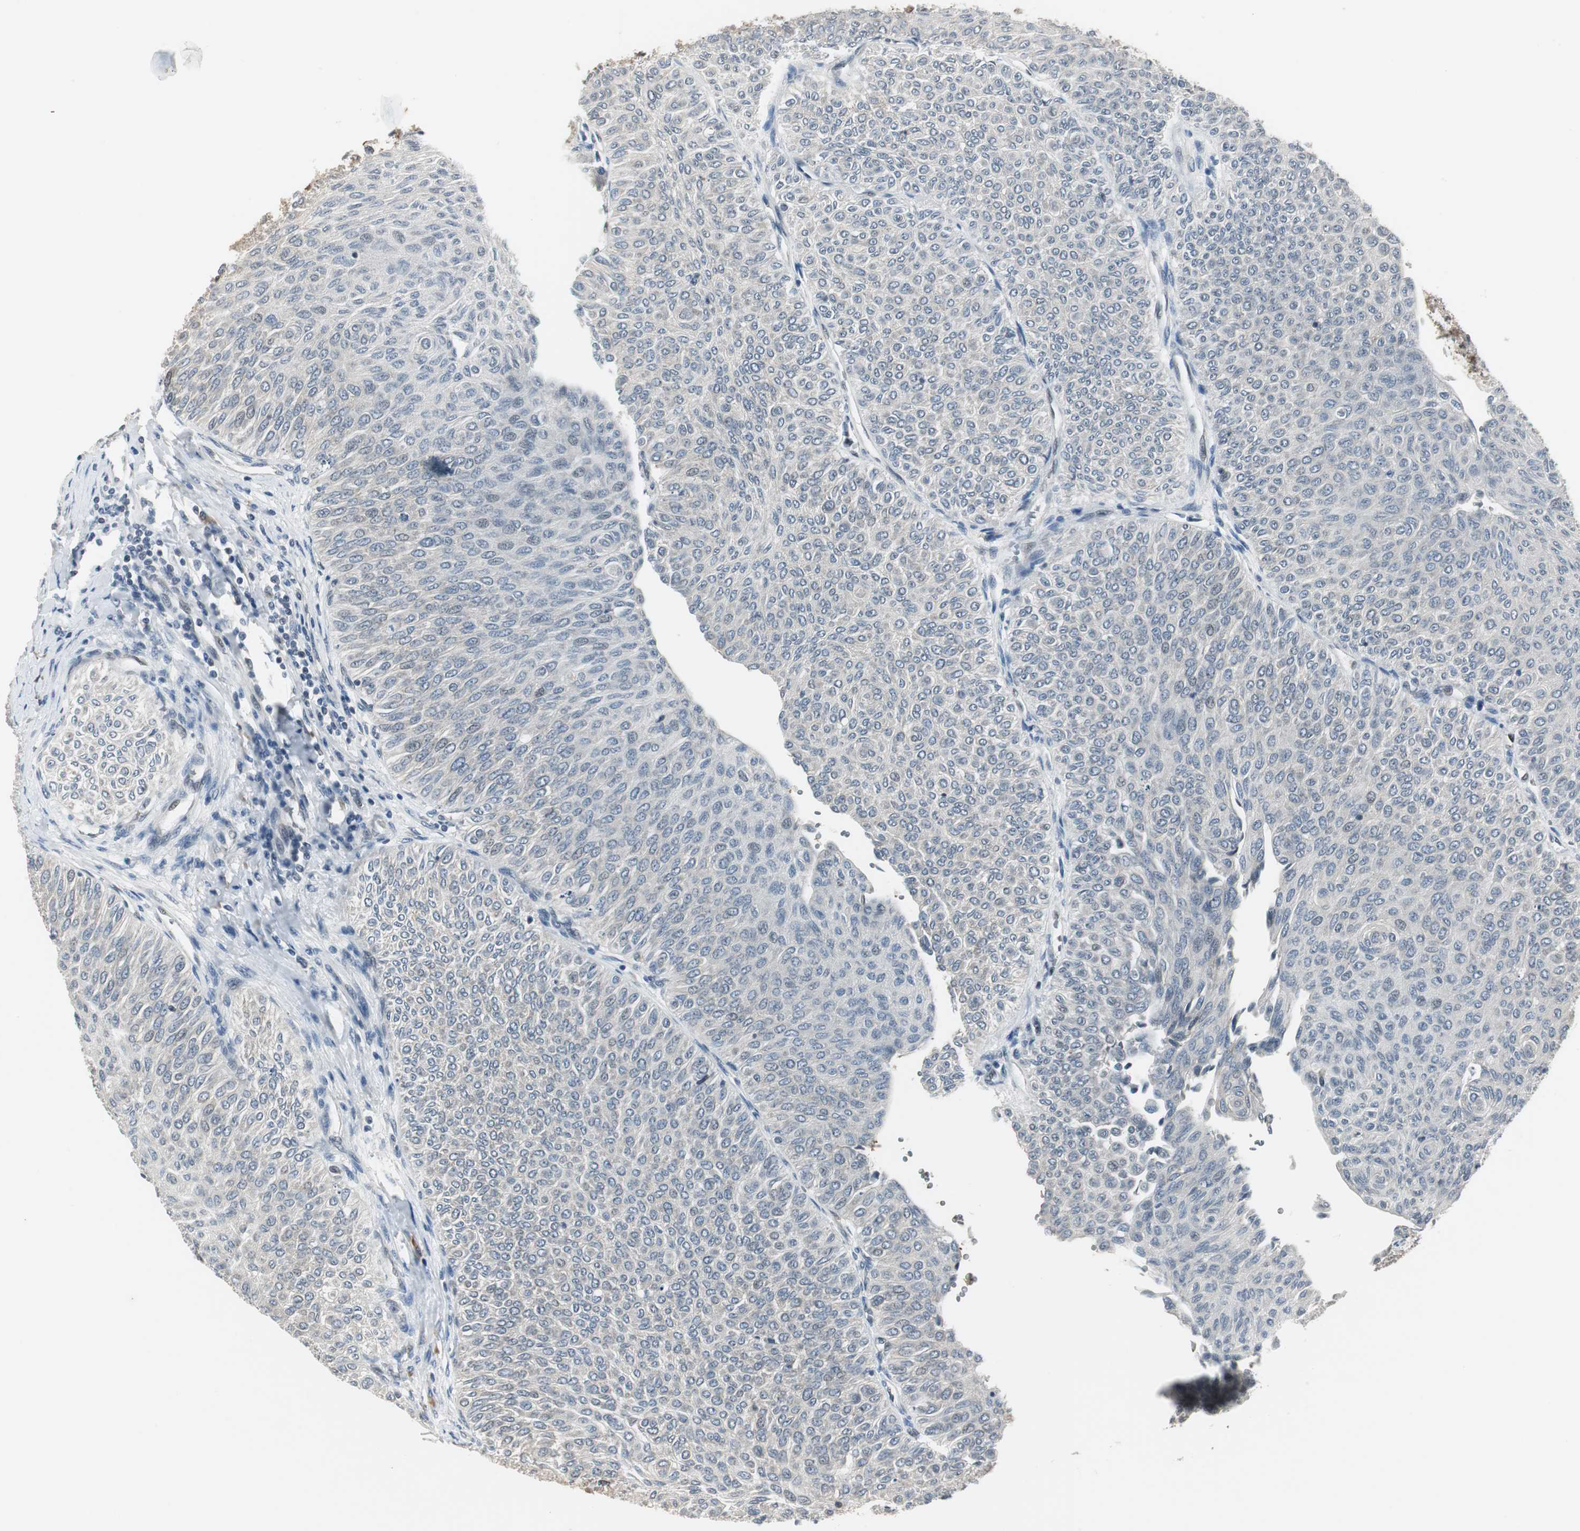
{"staining": {"intensity": "weak", "quantity": "25%-75%", "location": "cytoplasmic/membranous"}, "tissue": "urothelial cancer", "cell_type": "Tumor cells", "image_type": "cancer", "snomed": [{"axis": "morphology", "description": "Urothelial carcinoma, Low grade"}, {"axis": "topography", "description": "Urinary bladder"}], "caption": "Tumor cells demonstrate low levels of weak cytoplasmic/membranous positivity in approximately 25%-75% of cells in urothelial carcinoma (low-grade).", "gene": "CCT5", "patient": {"sex": "male", "age": 78}}